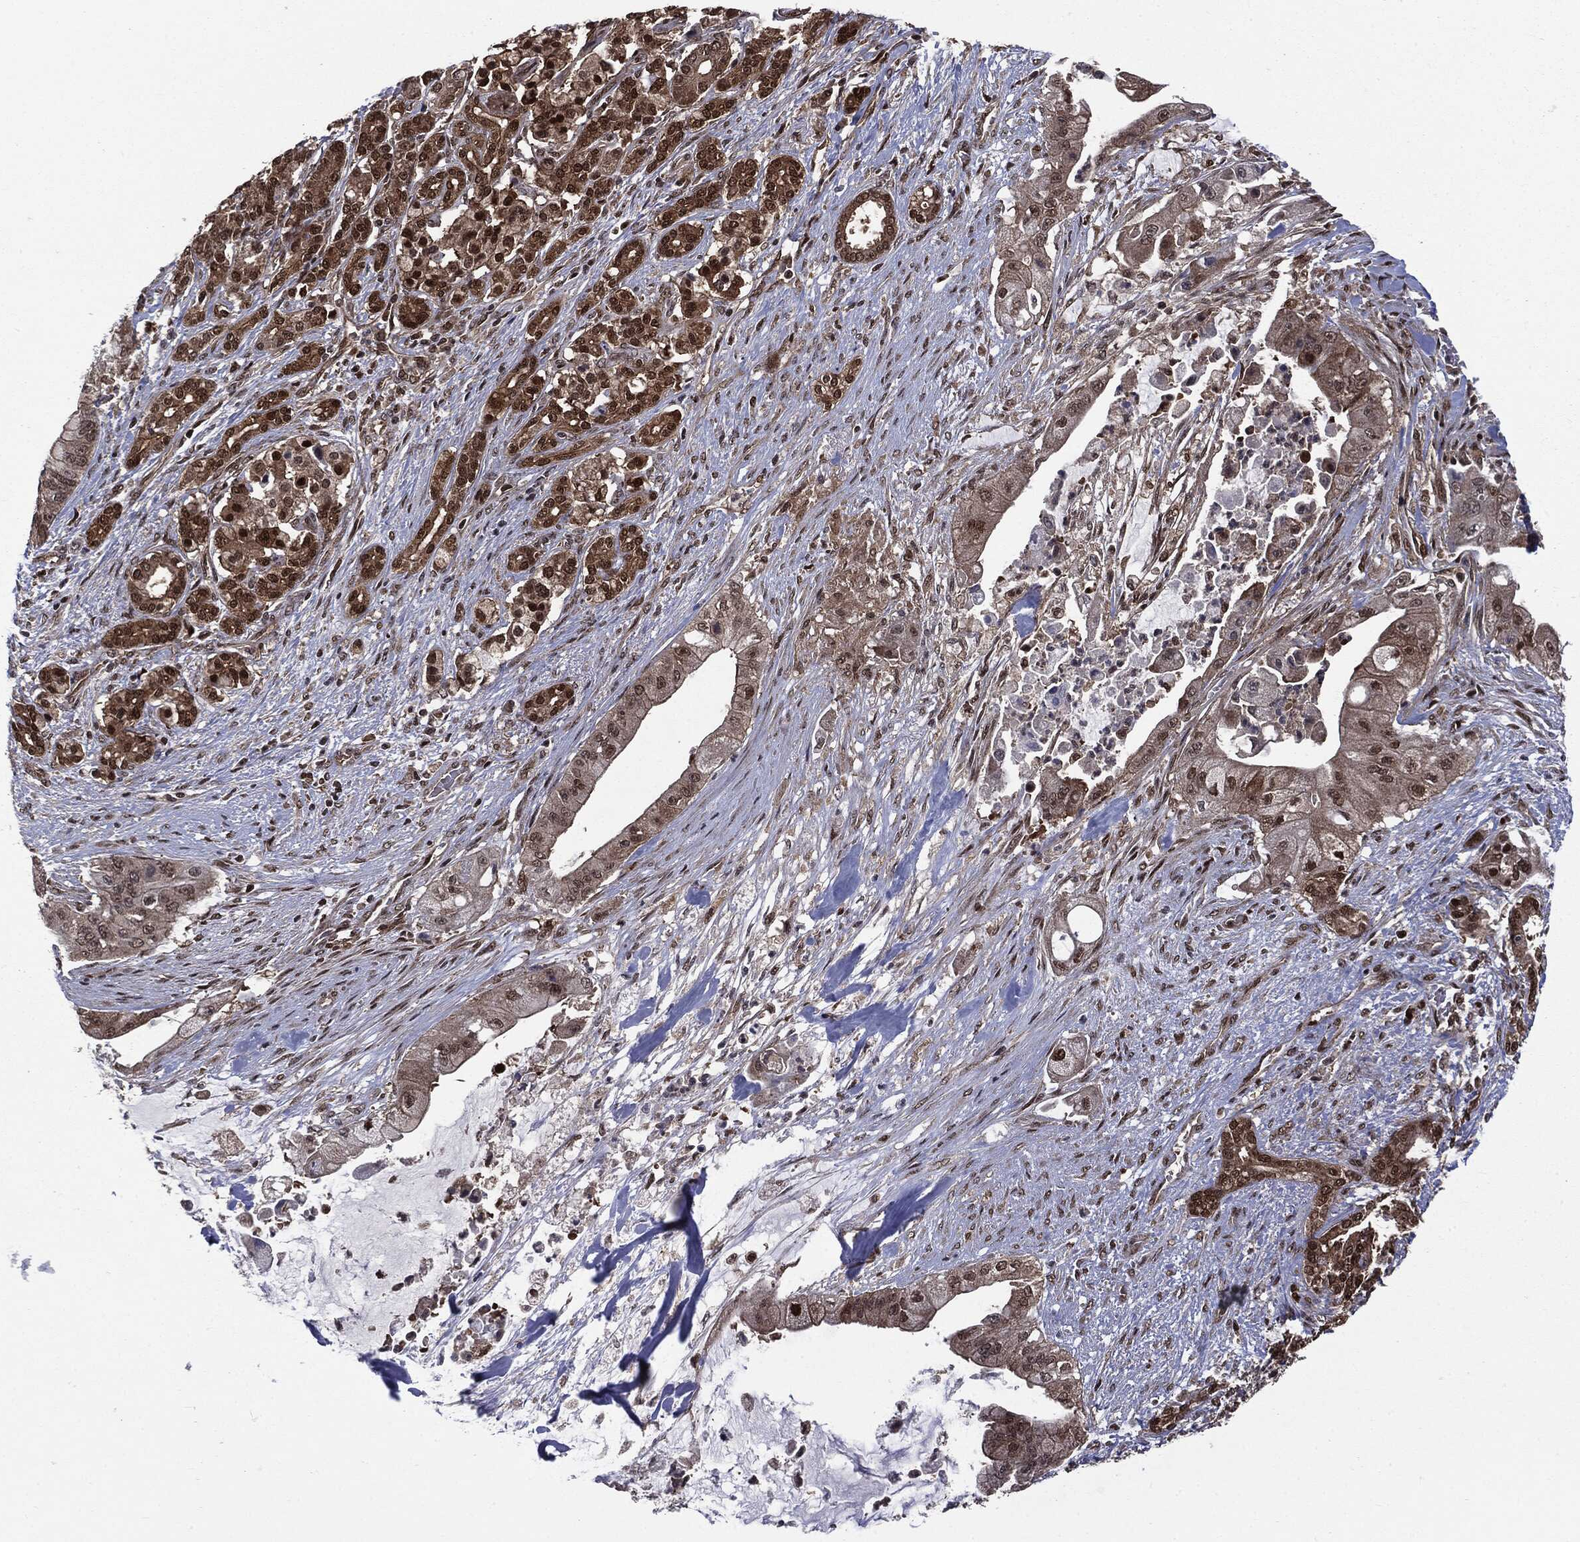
{"staining": {"intensity": "strong", "quantity": ">75%", "location": "cytoplasmic/membranous,nuclear"}, "tissue": "pancreatic cancer", "cell_type": "Tumor cells", "image_type": "cancer", "snomed": [{"axis": "morphology", "description": "Normal tissue, NOS"}, {"axis": "morphology", "description": "Inflammation, NOS"}, {"axis": "morphology", "description": "Adenocarcinoma, NOS"}, {"axis": "topography", "description": "Pancreas"}], "caption": "Strong cytoplasmic/membranous and nuclear protein staining is appreciated in about >75% of tumor cells in pancreatic cancer.", "gene": "PTPA", "patient": {"sex": "male", "age": 57}}